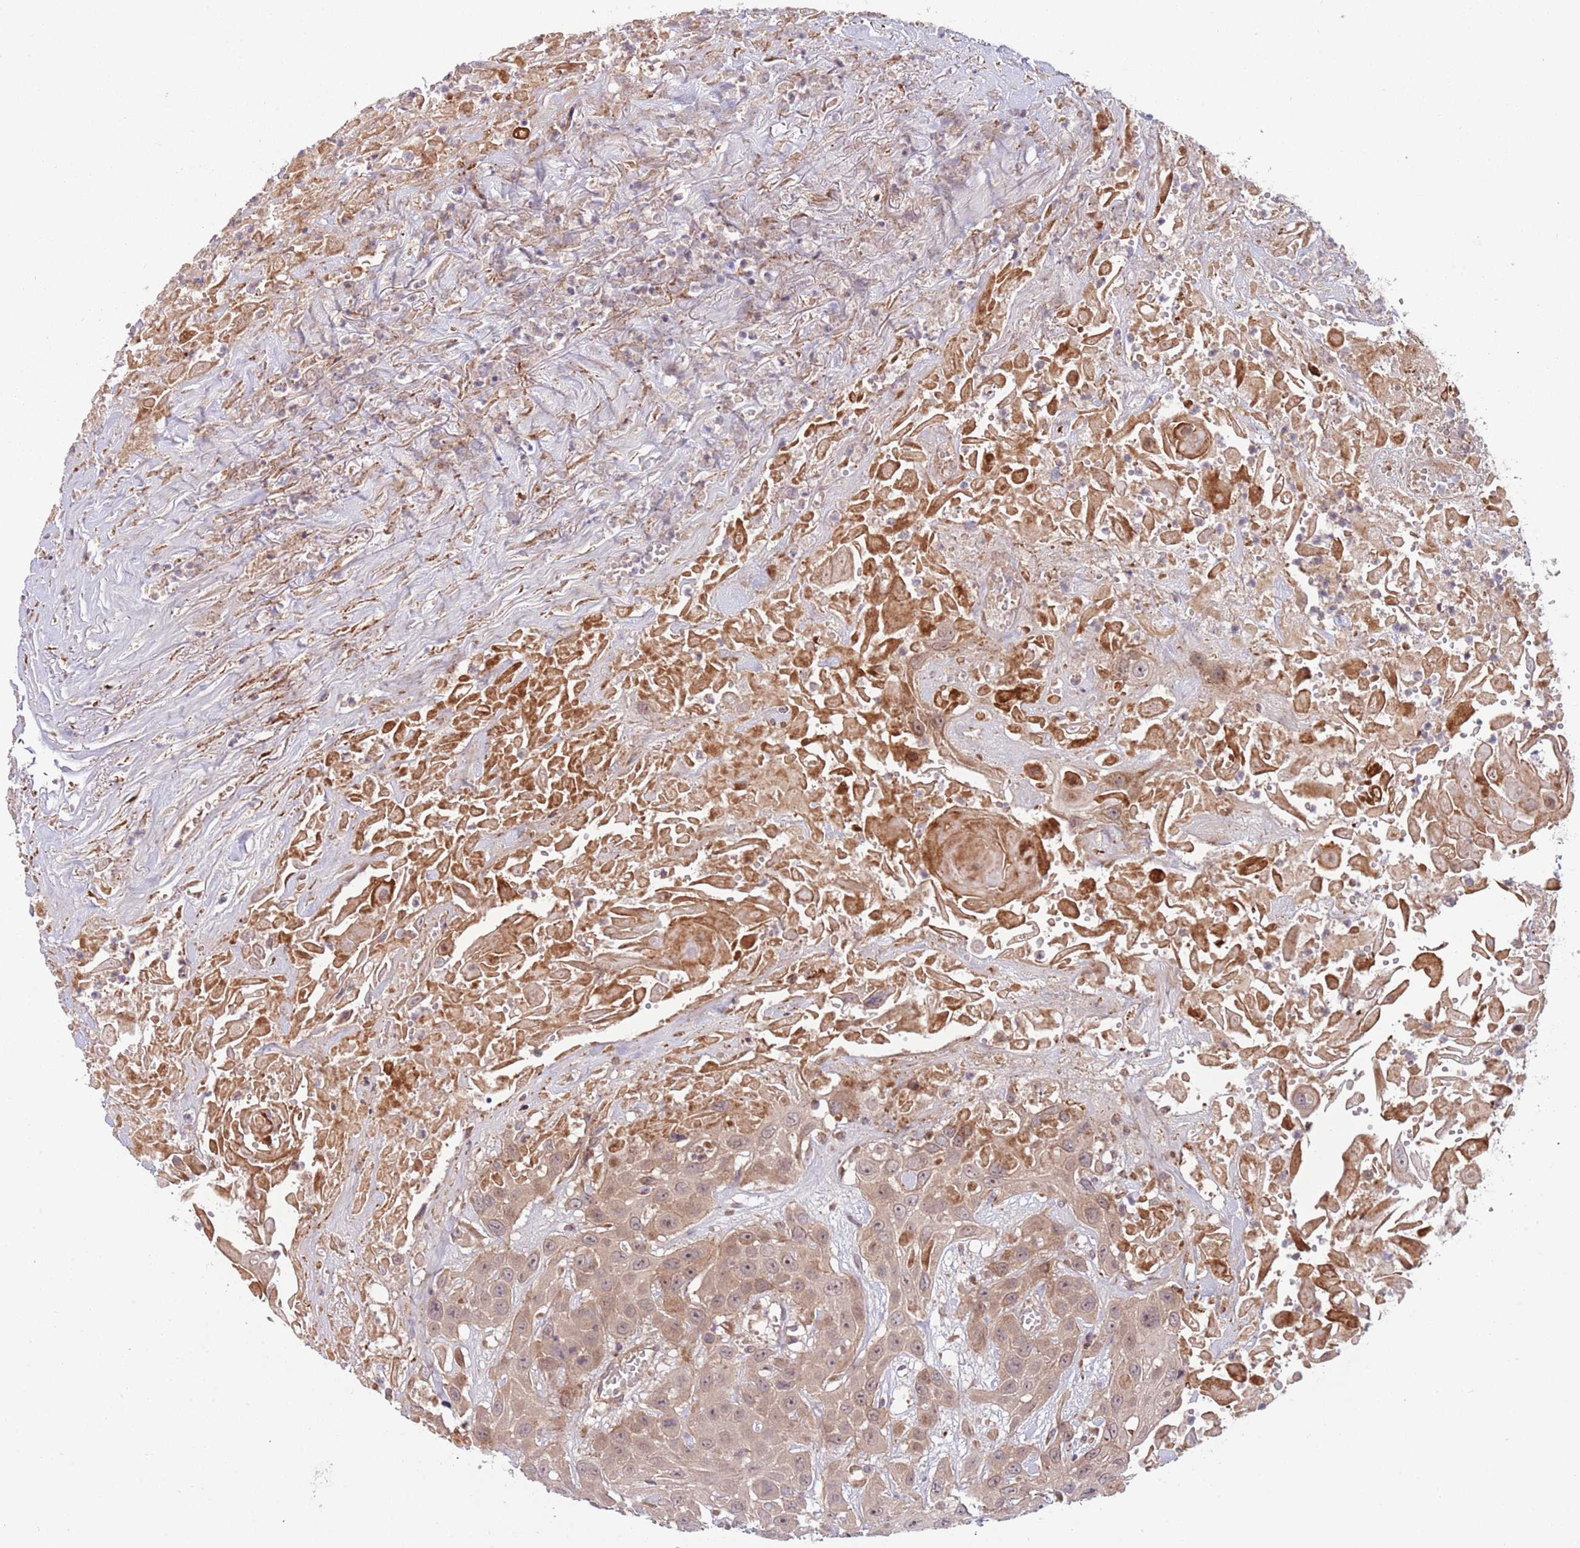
{"staining": {"intensity": "weak", "quantity": ">75%", "location": "cytoplasmic/membranous,nuclear"}, "tissue": "head and neck cancer", "cell_type": "Tumor cells", "image_type": "cancer", "snomed": [{"axis": "morphology", "description": "Squamous cell carcinoma, NOS"}, {"axis": "topography", "description": "Head-Neck"}], "caption": "Tumor cells show low levels of weak cytoplasmic/membranous and nuclear positivity in about >75% of cells in head and neck cancer (squamous cell carcinoma). (brown staining indicates protein expression, while blue staining denotes nuclei).", "gene": "NT5DC4", "patient": {"sex": "male", "age": 81}}